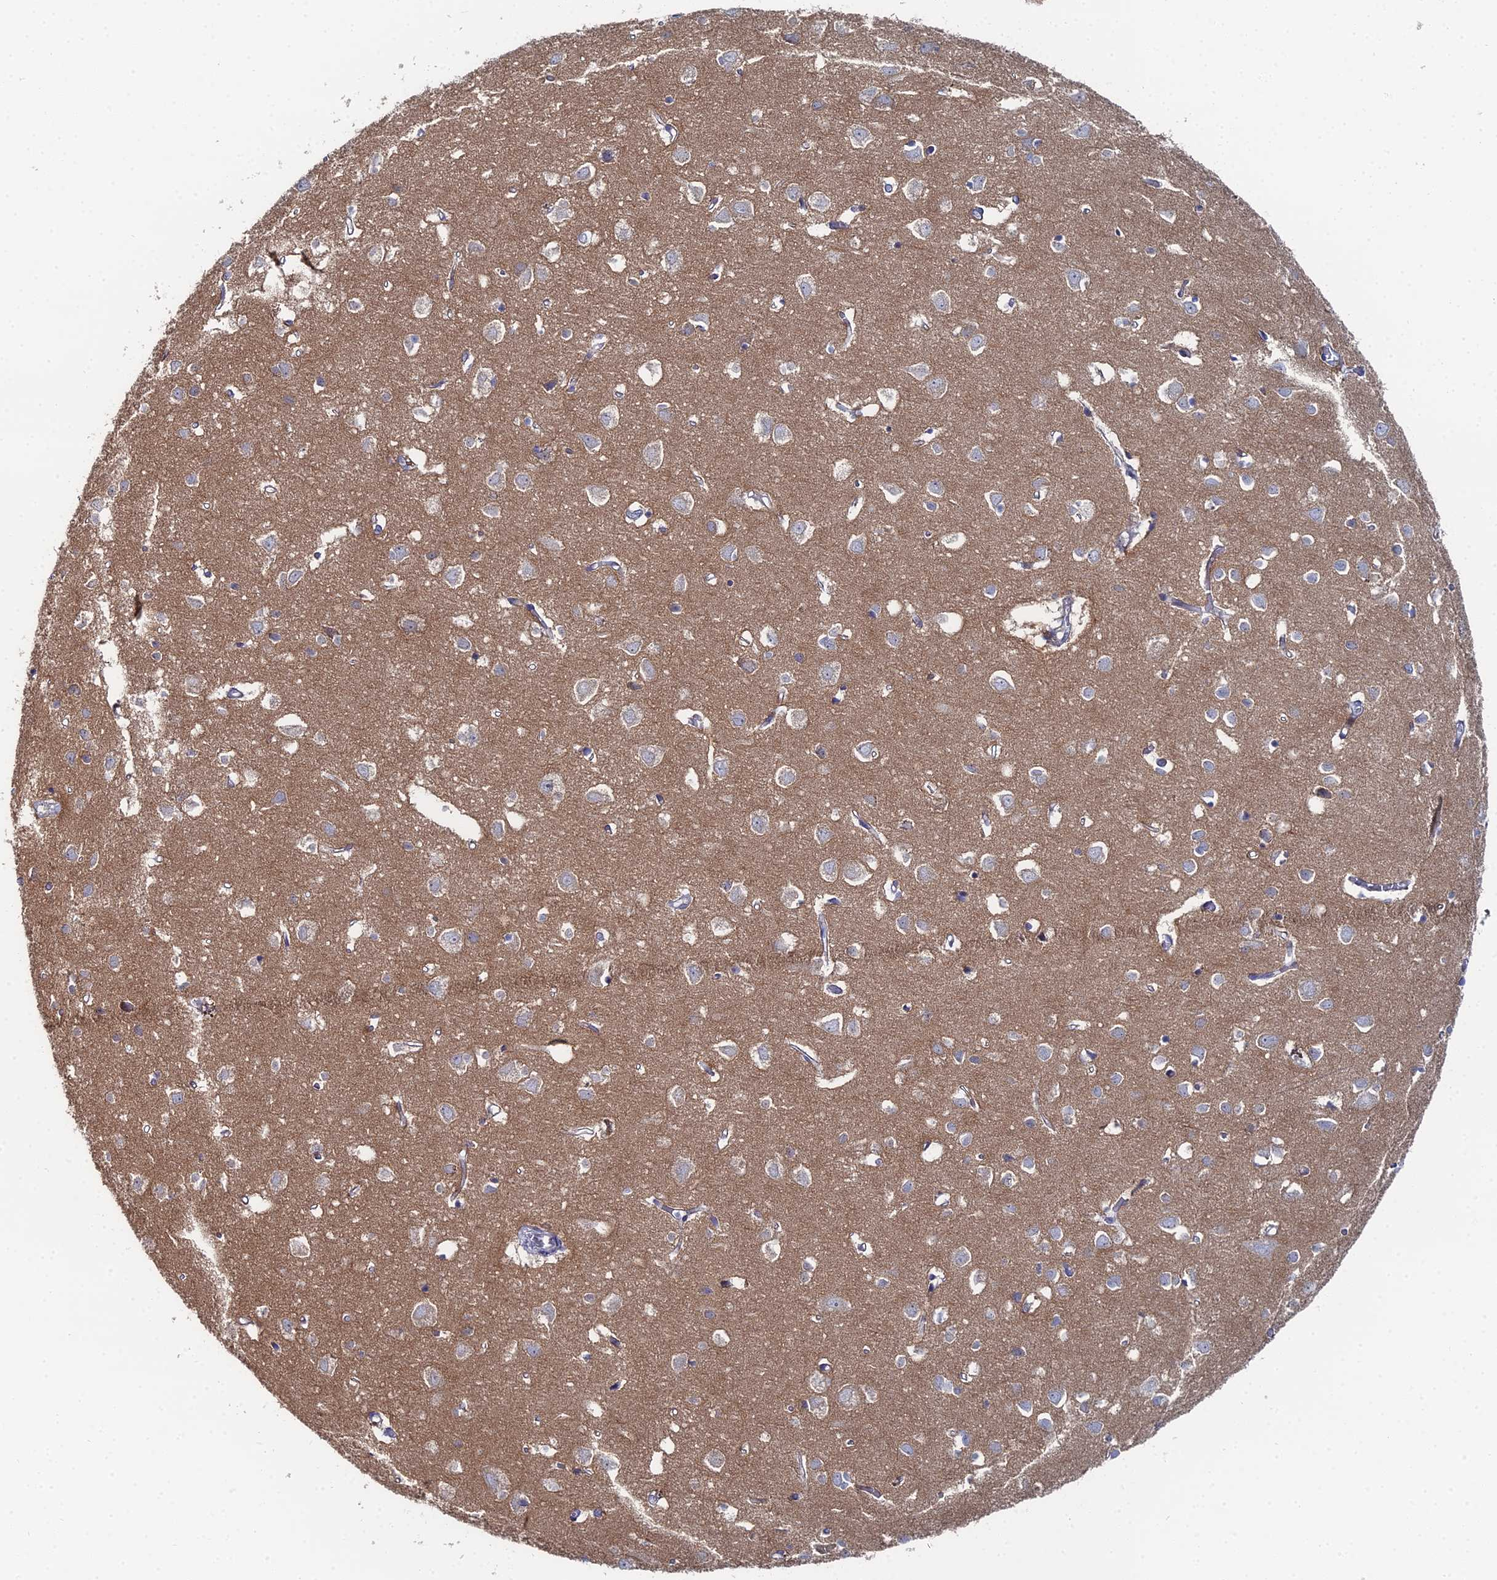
{"staining": {"intensity": "negative", "quantity": "none", "location": "none"}, "tissue": "cerebral cortex", "cell_type": "Endothelial cells", "image_type": "normal", "snomed": [{"axis": "morphology", "description": "Normal tissue, NOS"}, {"axis": "topography", "description": "Cerebral cortex"}], "caption": "High magnification brightfield microscopy of unremarkable cerebral cortex stained with DAB (3,3'-diaminobenzidine) (brown) and counterstained with hematoxylin (blue): endothelial cells show no significant staining. The staining is performed using DAB (3,3'-diaminobenzidine) brown chromogen with nuclei counter-stained in using hematoxylin.", "gene": "THAP4", "patient": {"sex": "female", "age": 64}}